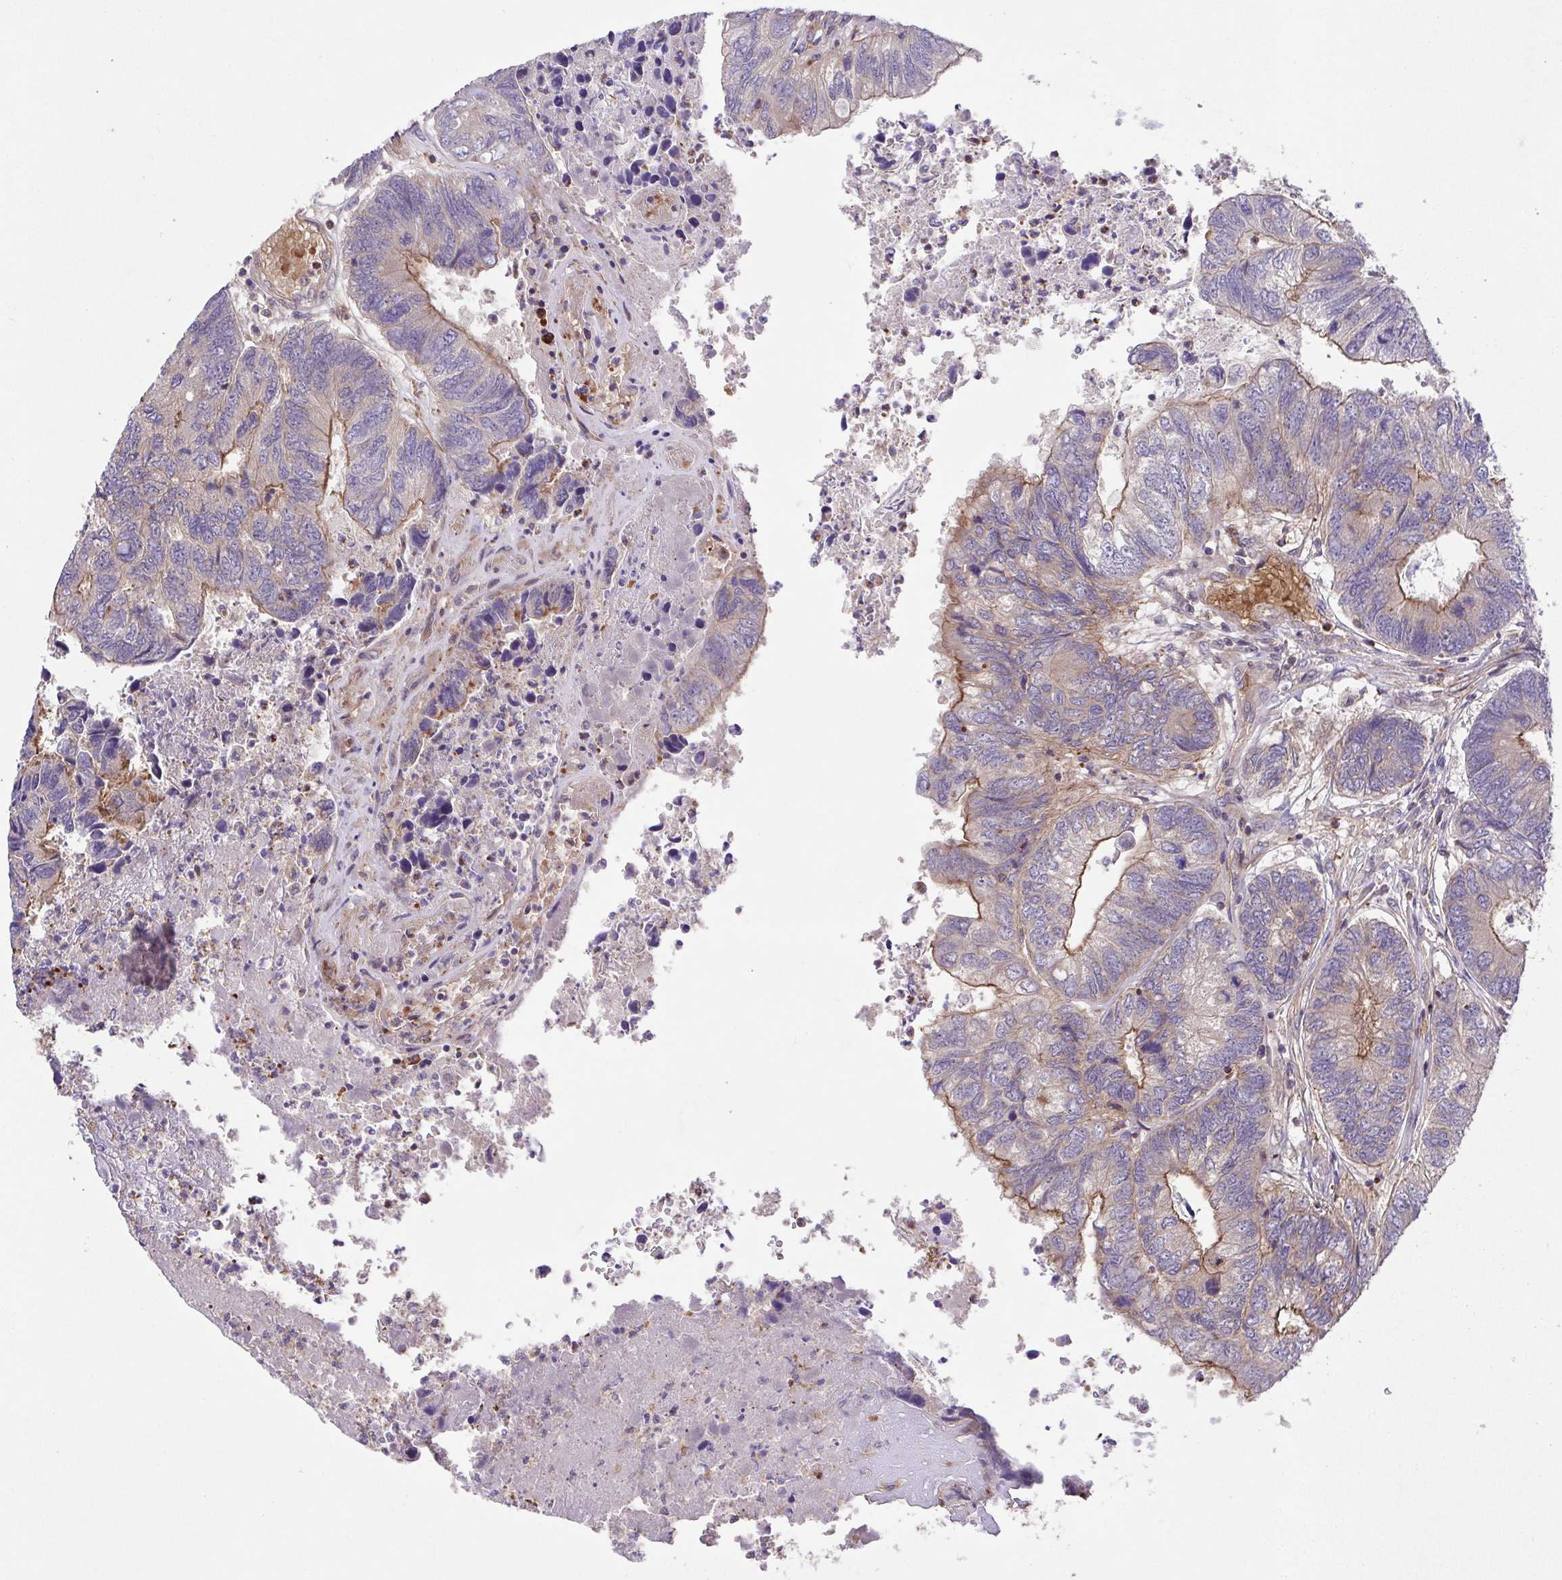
{"staining": {"intensity": "moderate", "quantity": "<25%", "location": "cytoplasmic/membranous"}, "tissue": "colorectal cancer", "cell_type": "Tumor cells", "image_type": "cancer", "snomed": [{"axis": "morphology", "description": "Adenocarcinoma, NOS"}, {"axis": "topography", "description": "Colon"}], "caption": "DAB immunohistochemical staining of human colorectal cancer (adenocarcinoma) displays moderate cytoplasmic/membranous protein expression in about <25% of tumor cells.", "gene": "IDE", "patient": {"sex": "female", "age": 67}}